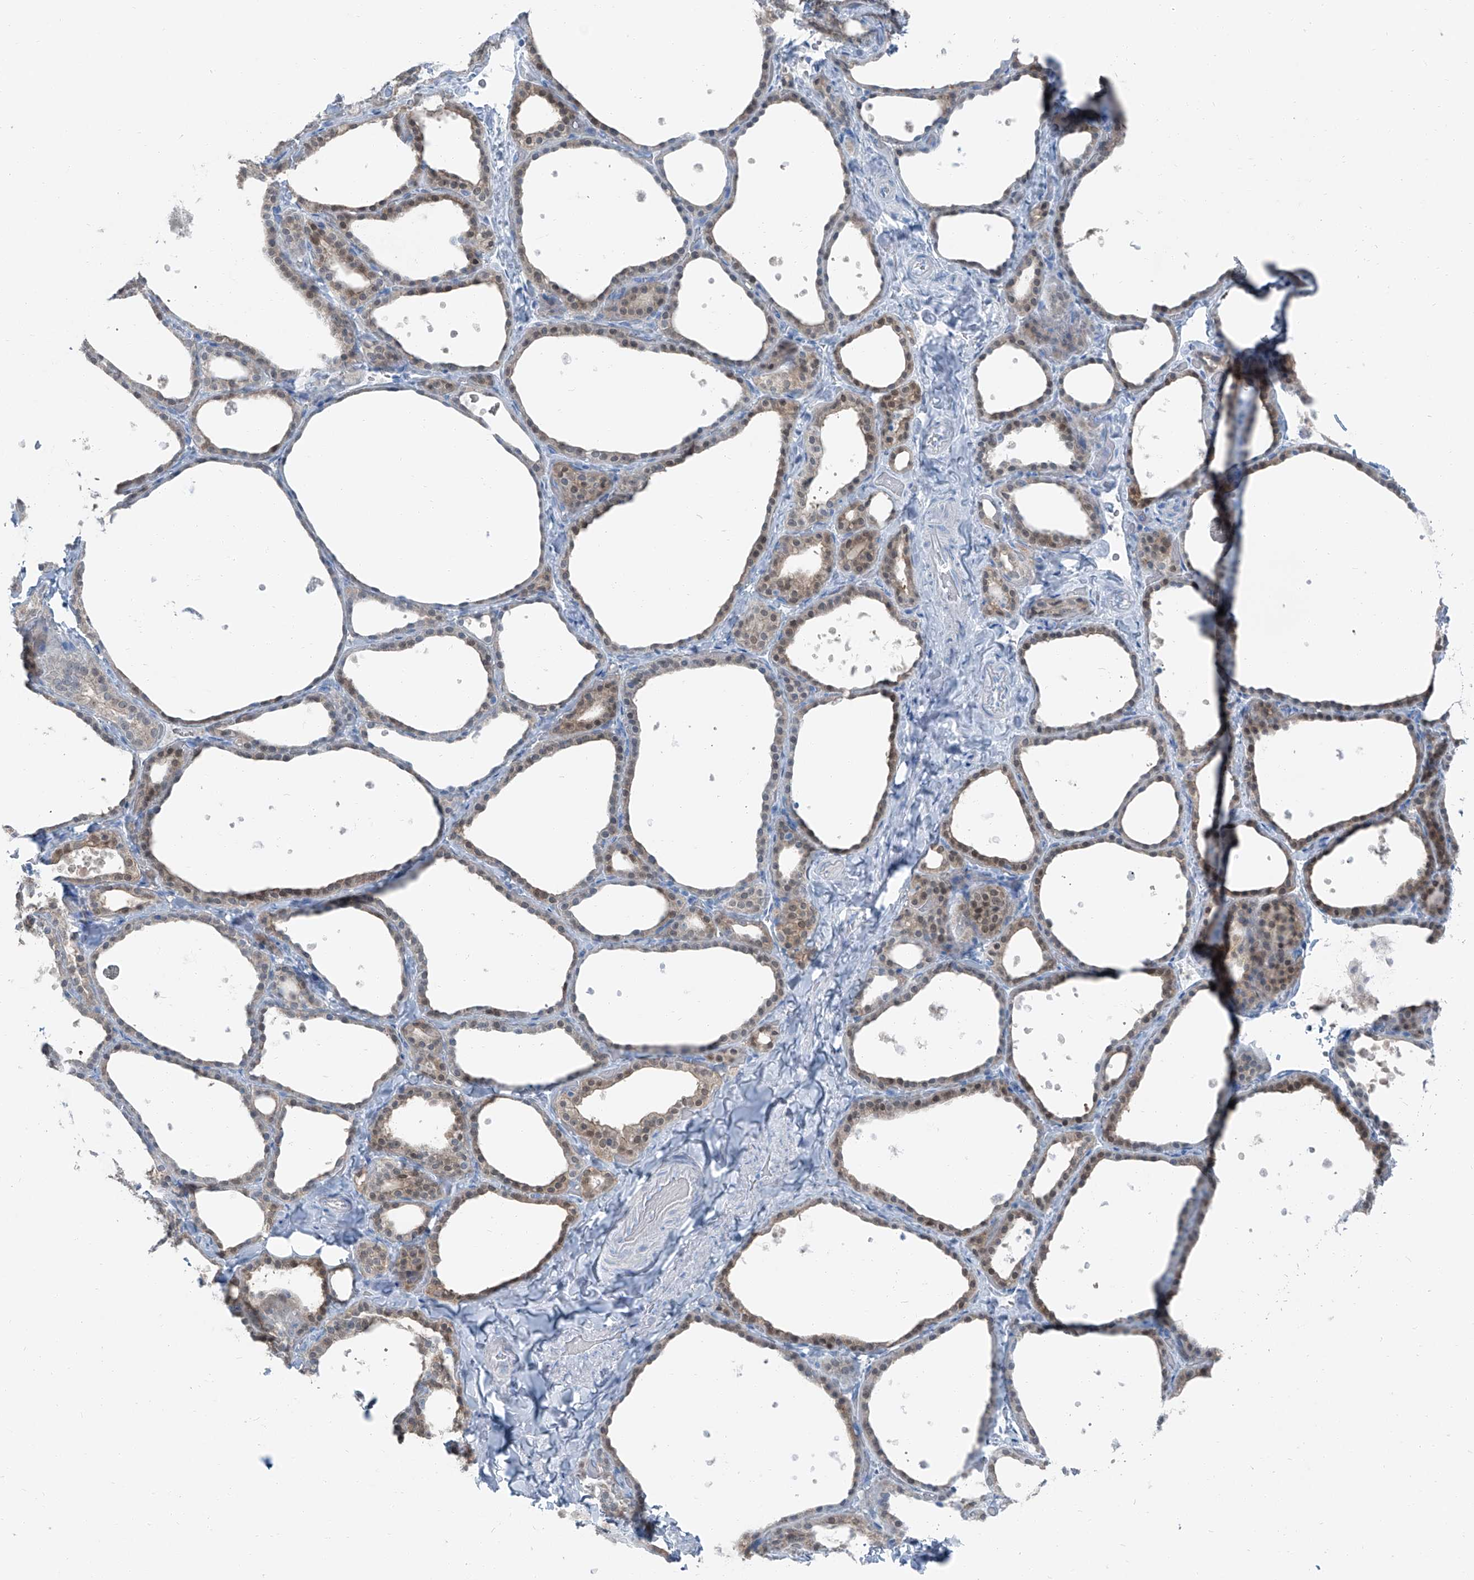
{"staining": {"intensity": "weak", "quantity": ">75%", "location": "cytoplasmic/membranous,nuclear"}, "tissue": "thyroid gland", "cell_type": "Glandular cells", "image_type": "normal", "snomed": [{"axis": "morphology", "description": "Normal tissue, NOS"}, {"axis": "topography", "description": "Thyroid gland"}], "caption": "Immunohistochemistry photomicrograph of benign thyroid gland: human thyroid gland stained using immunohistochemistry demonstrates low levels of weak protein expression localized specifically in the cytoplasmic/membranous,nuclear of glandular cells, appearing as a cytoplasmic/membranous,nuclear brown color.", "gene": "RGN", "patient": {"sex": "female", "age": 44}}